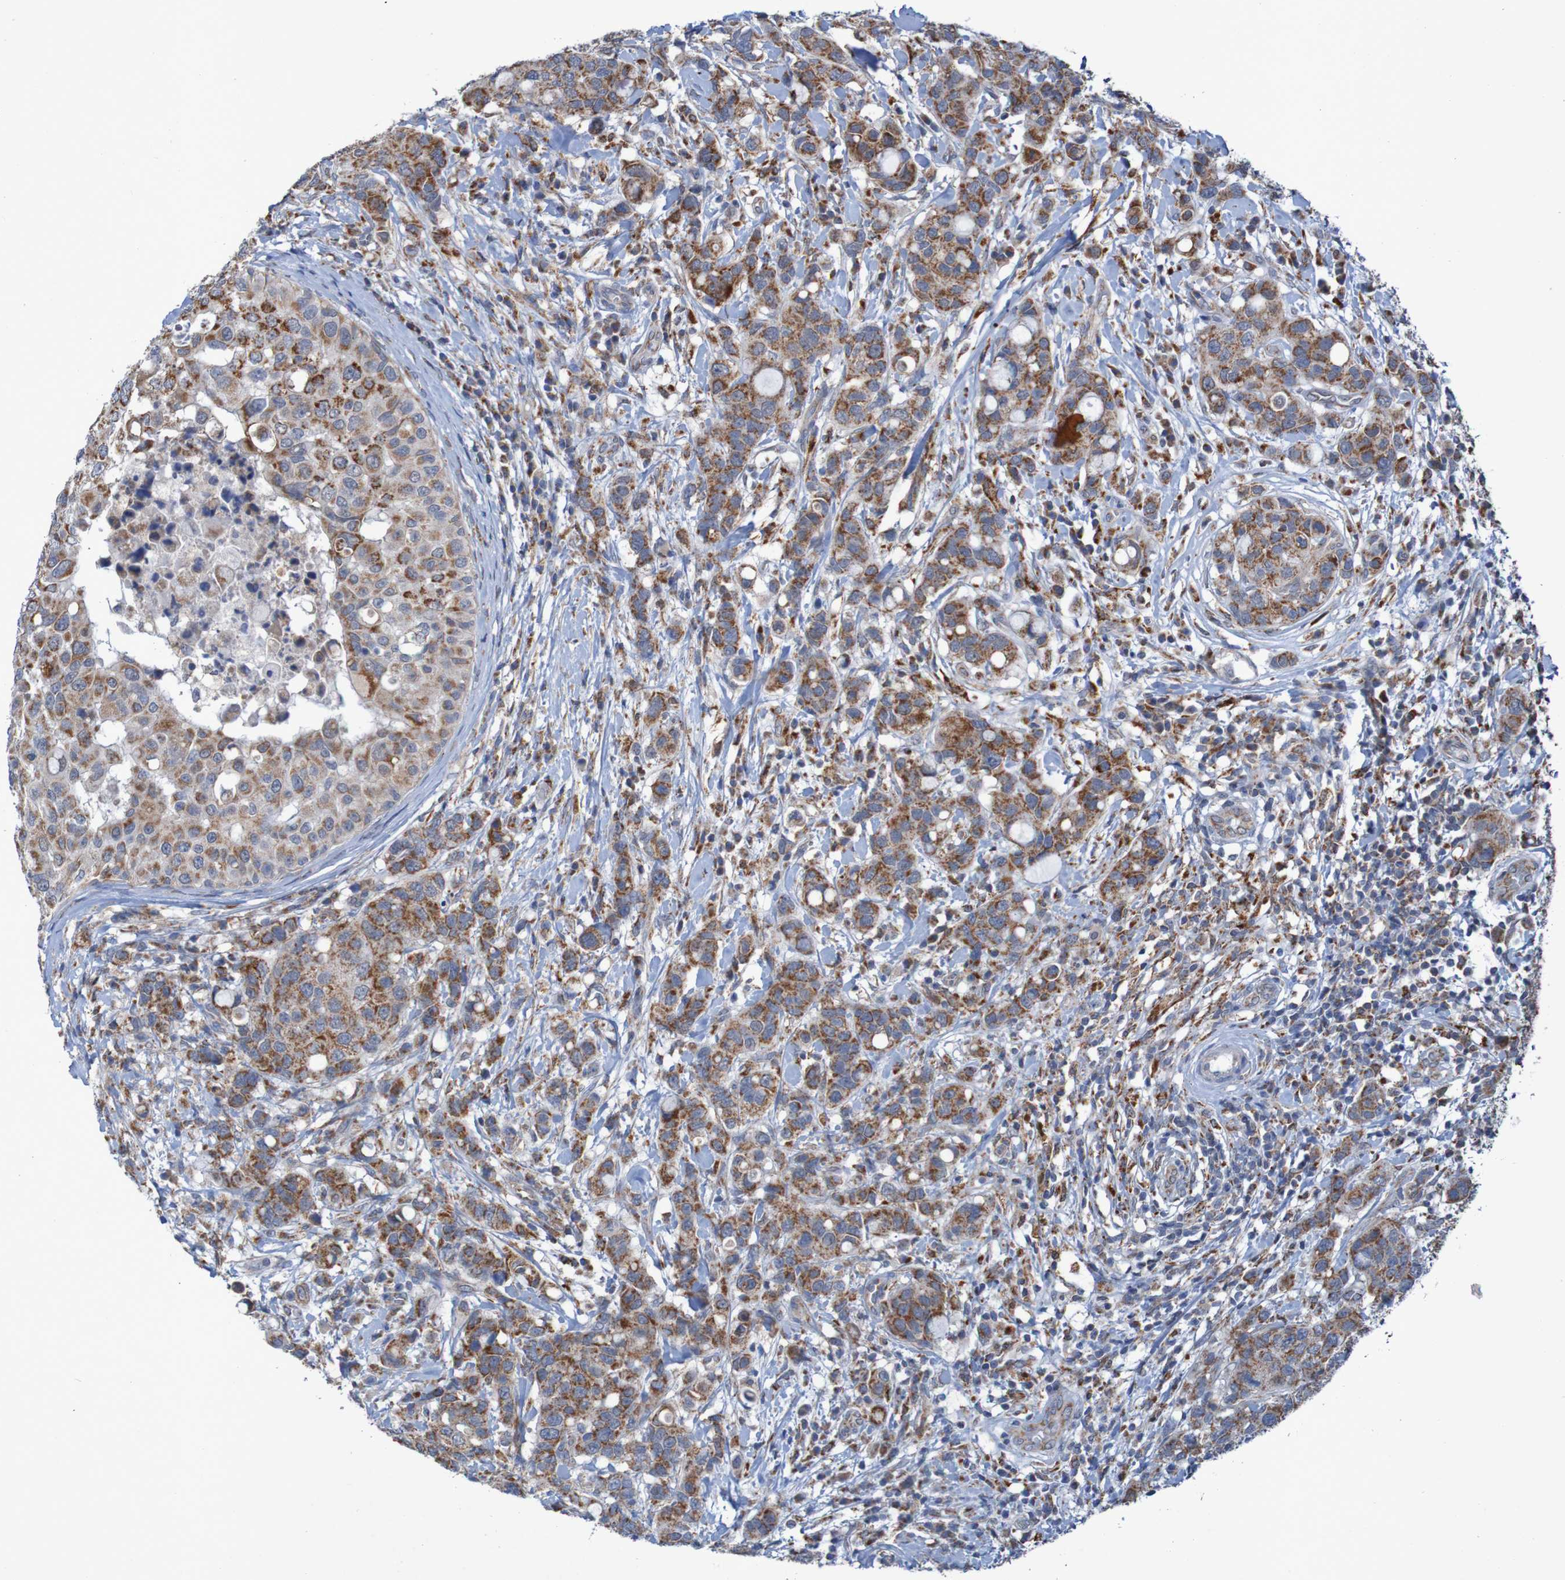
{"staining": {"intensity": "moderate", "quantity": ">75%", "location": "cytoplasmic/membranous"}, "tissue": "breast cancer", "cell_type": "Tumor cells", "image_type": "cancer", "snomed": [{"axis": "morphology", "description": "Duct carcinoma"}, {"axis": "topography", "description": "Breast"}], "caption": "Protein staining of breast intraductal carcinoma tissue displays moderate cytoplasmic/membranous positivity in about >75% of tumor cells.", "gene": "CCDC51", "patient": {"sex": "female", "age": 27}}